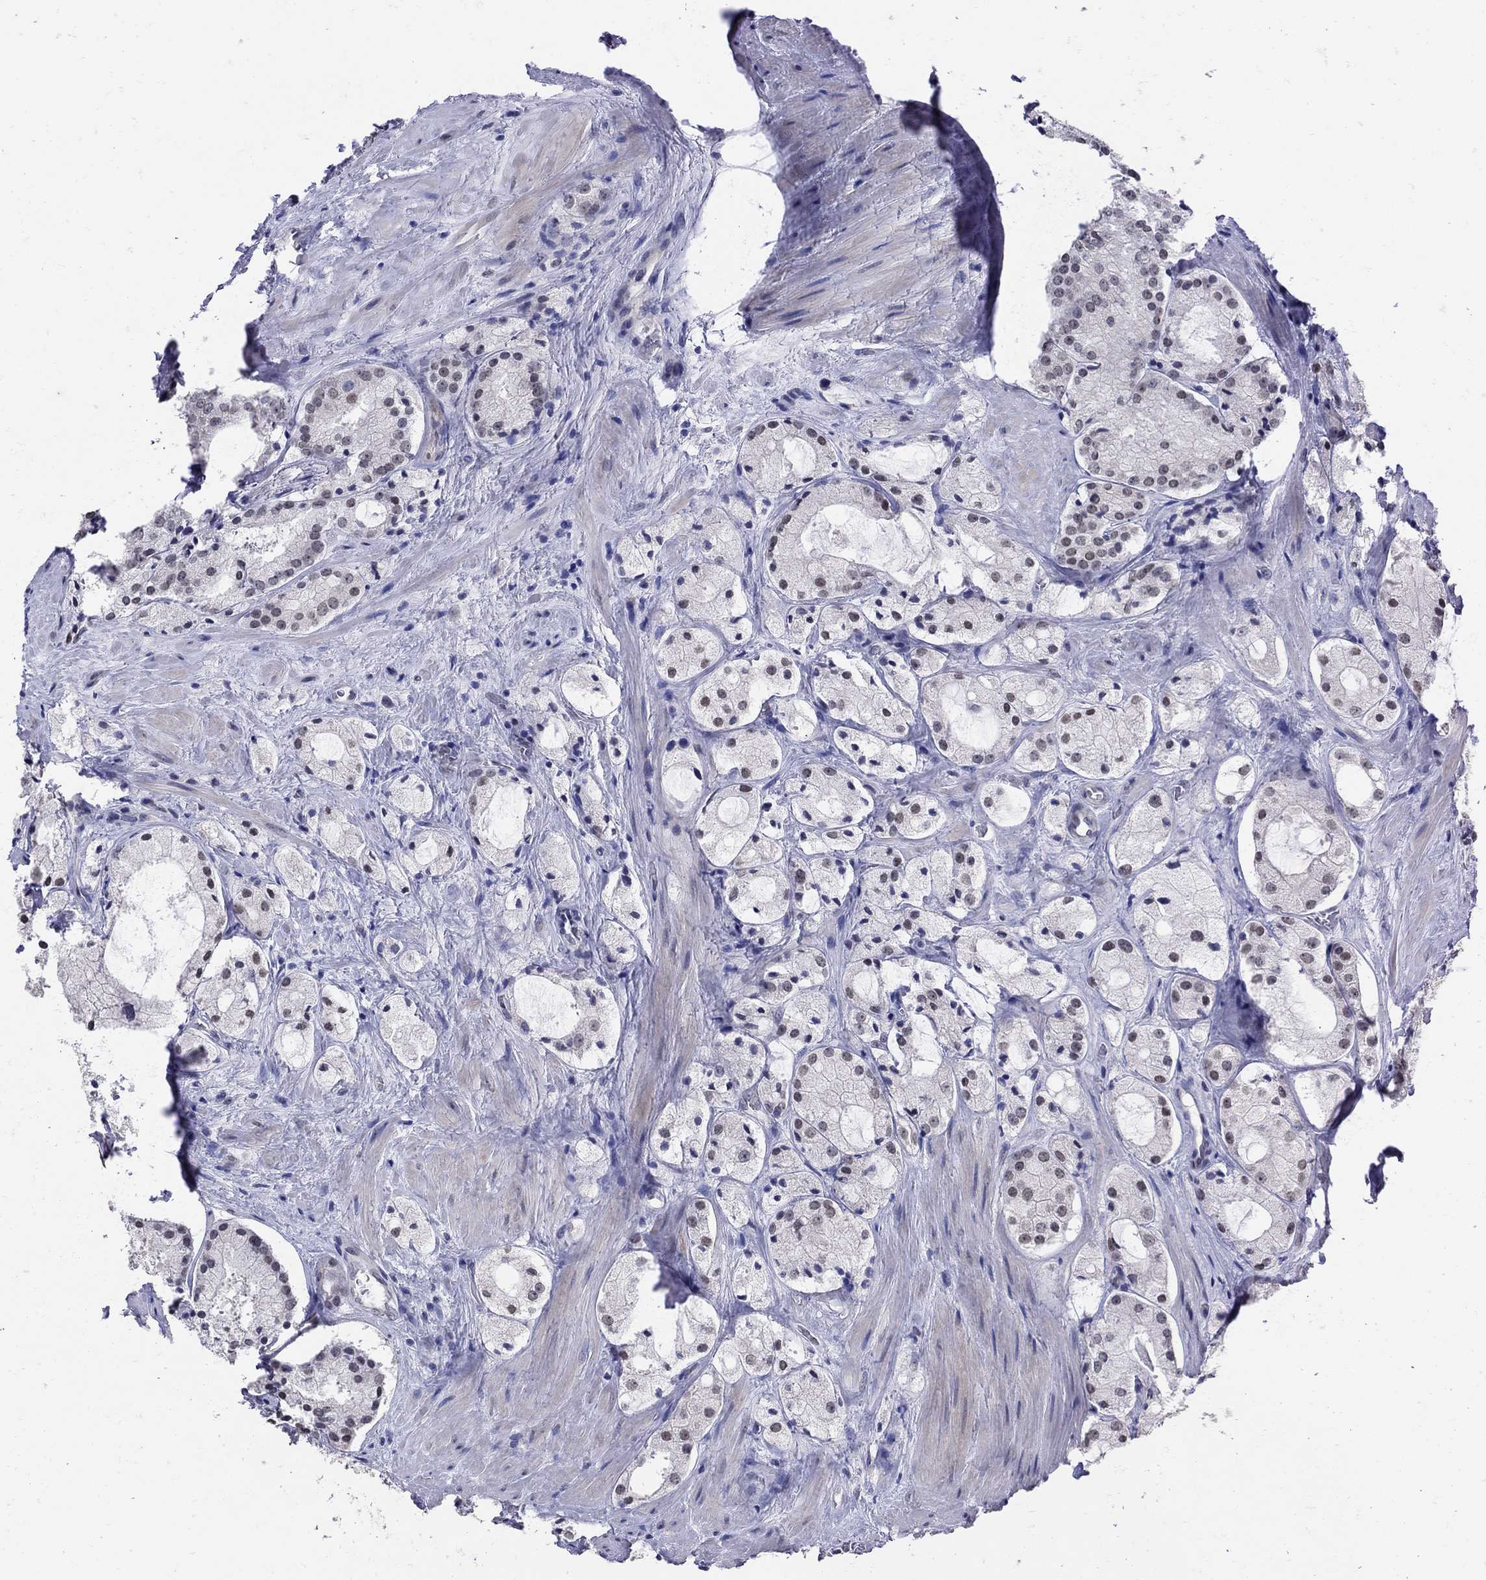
{"staining": {"intensity": "weak", "quantity": "<25%", "location": "nuclear"}, "tissue": "prostate cancer", "cell_type": "Tumor cells", "image_type": "cancer", "snomed": [{"axis": "morphology", "description": "Adenocarcinoma, NOS"}, {"axis": "morphology", "description": "Adenocarcinoma, High grade"}, {"axis": "topography", "description": "Prostate"}], "caption": "This is an immunohistochemistry photomicrograph of human prostate cancer (adenocarcinoma). There is no staining in tumor cells.", "gene": "KCNN3", "patient": {"sex": "male", "age": 64}}